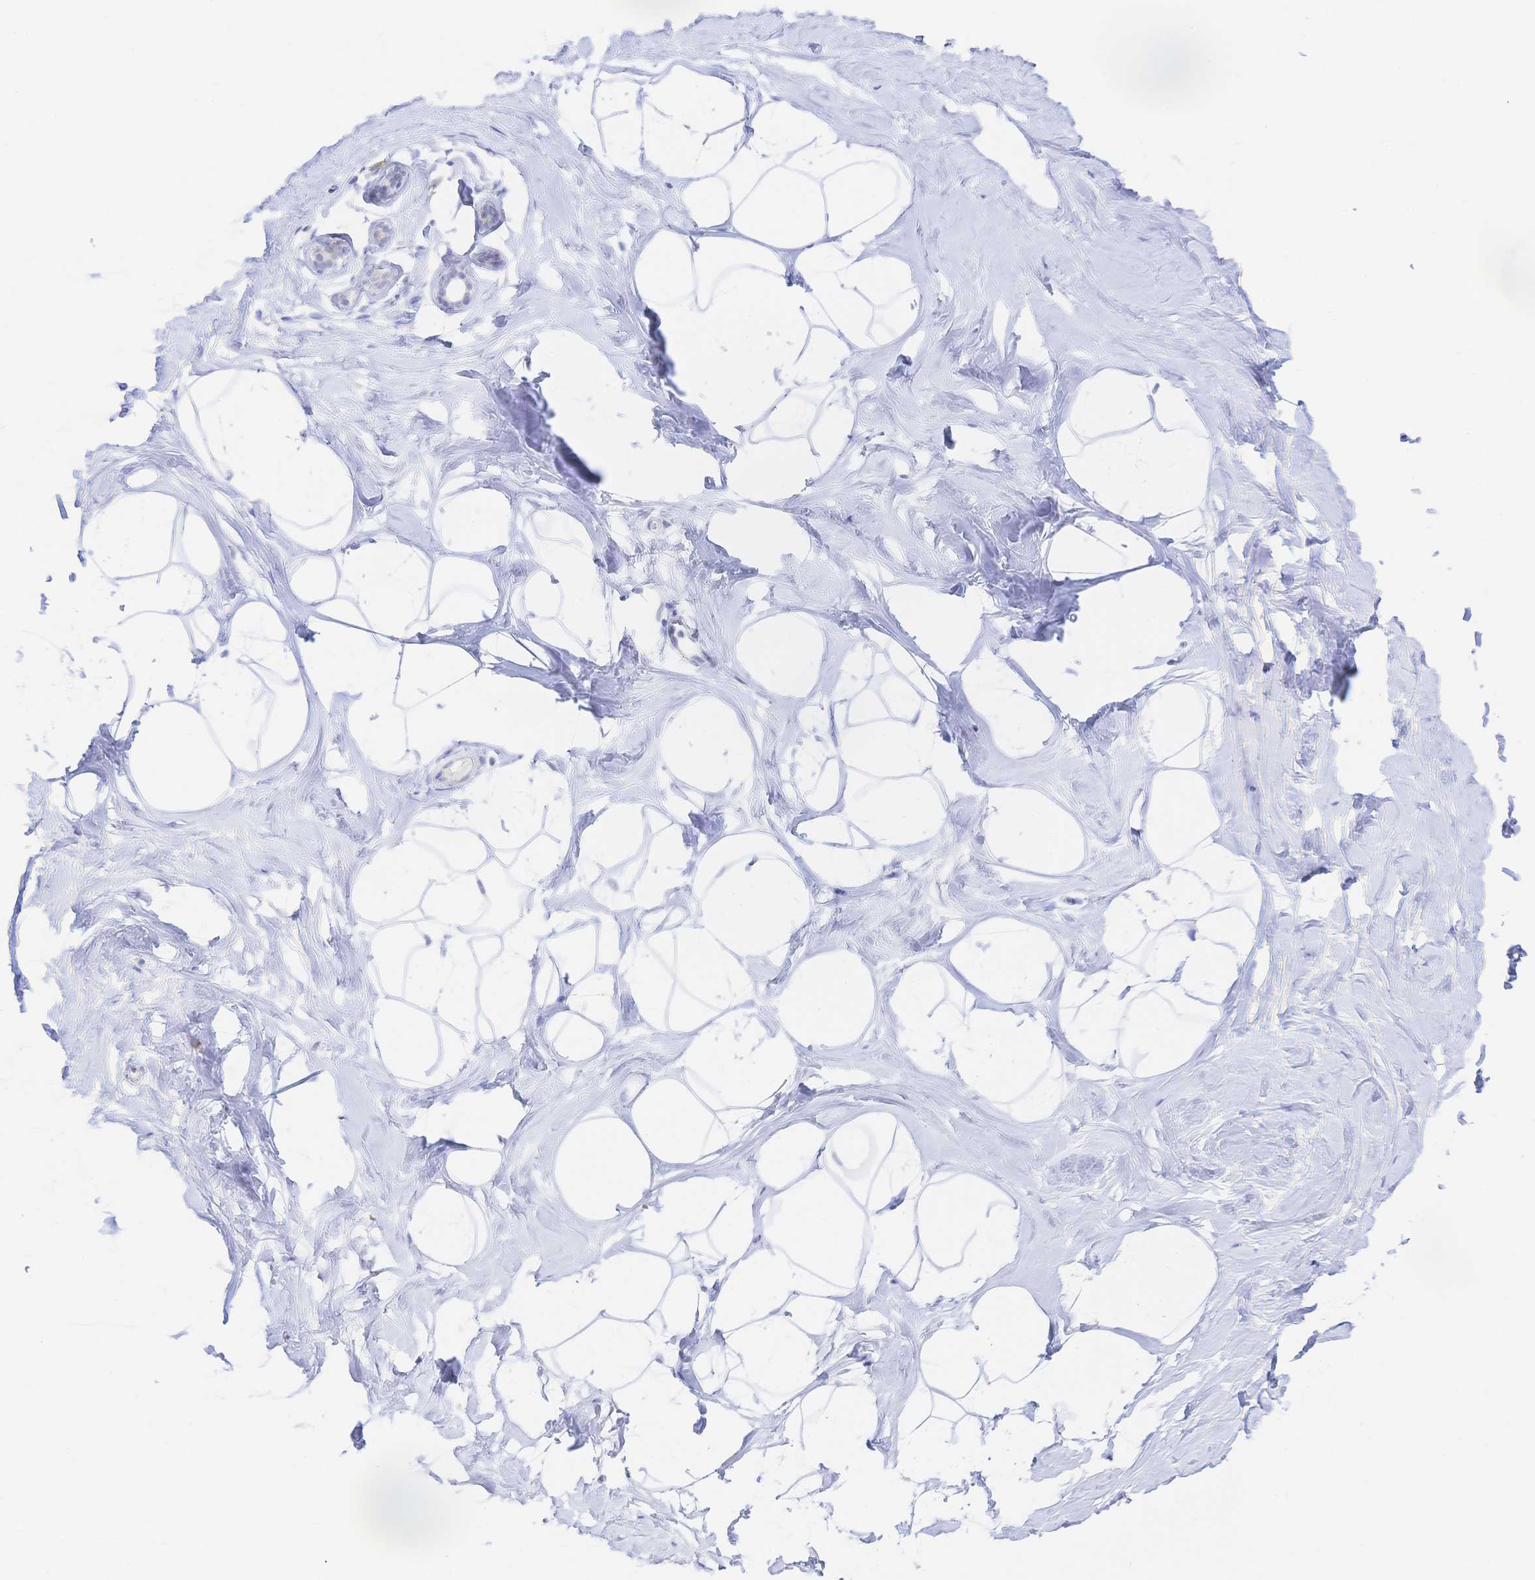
{"staining": {"intensity": "negative", "quantity": "none", "location": "none"}, "tissue": "breast", "cell_type": "Adipocytes", "image_type": "normal", "snomed": [{"axis": "morphology", "description": "Normal tissue, NOS"}, {"axis": "topography", "description": "Breast"}], "caption": "A high-resolution histopathology image shows IHC staining of benign breast, which shows no significant expression in adipocytes.", "gene": "SIAH3", "patient": {"sex": "female", "age": 32}}